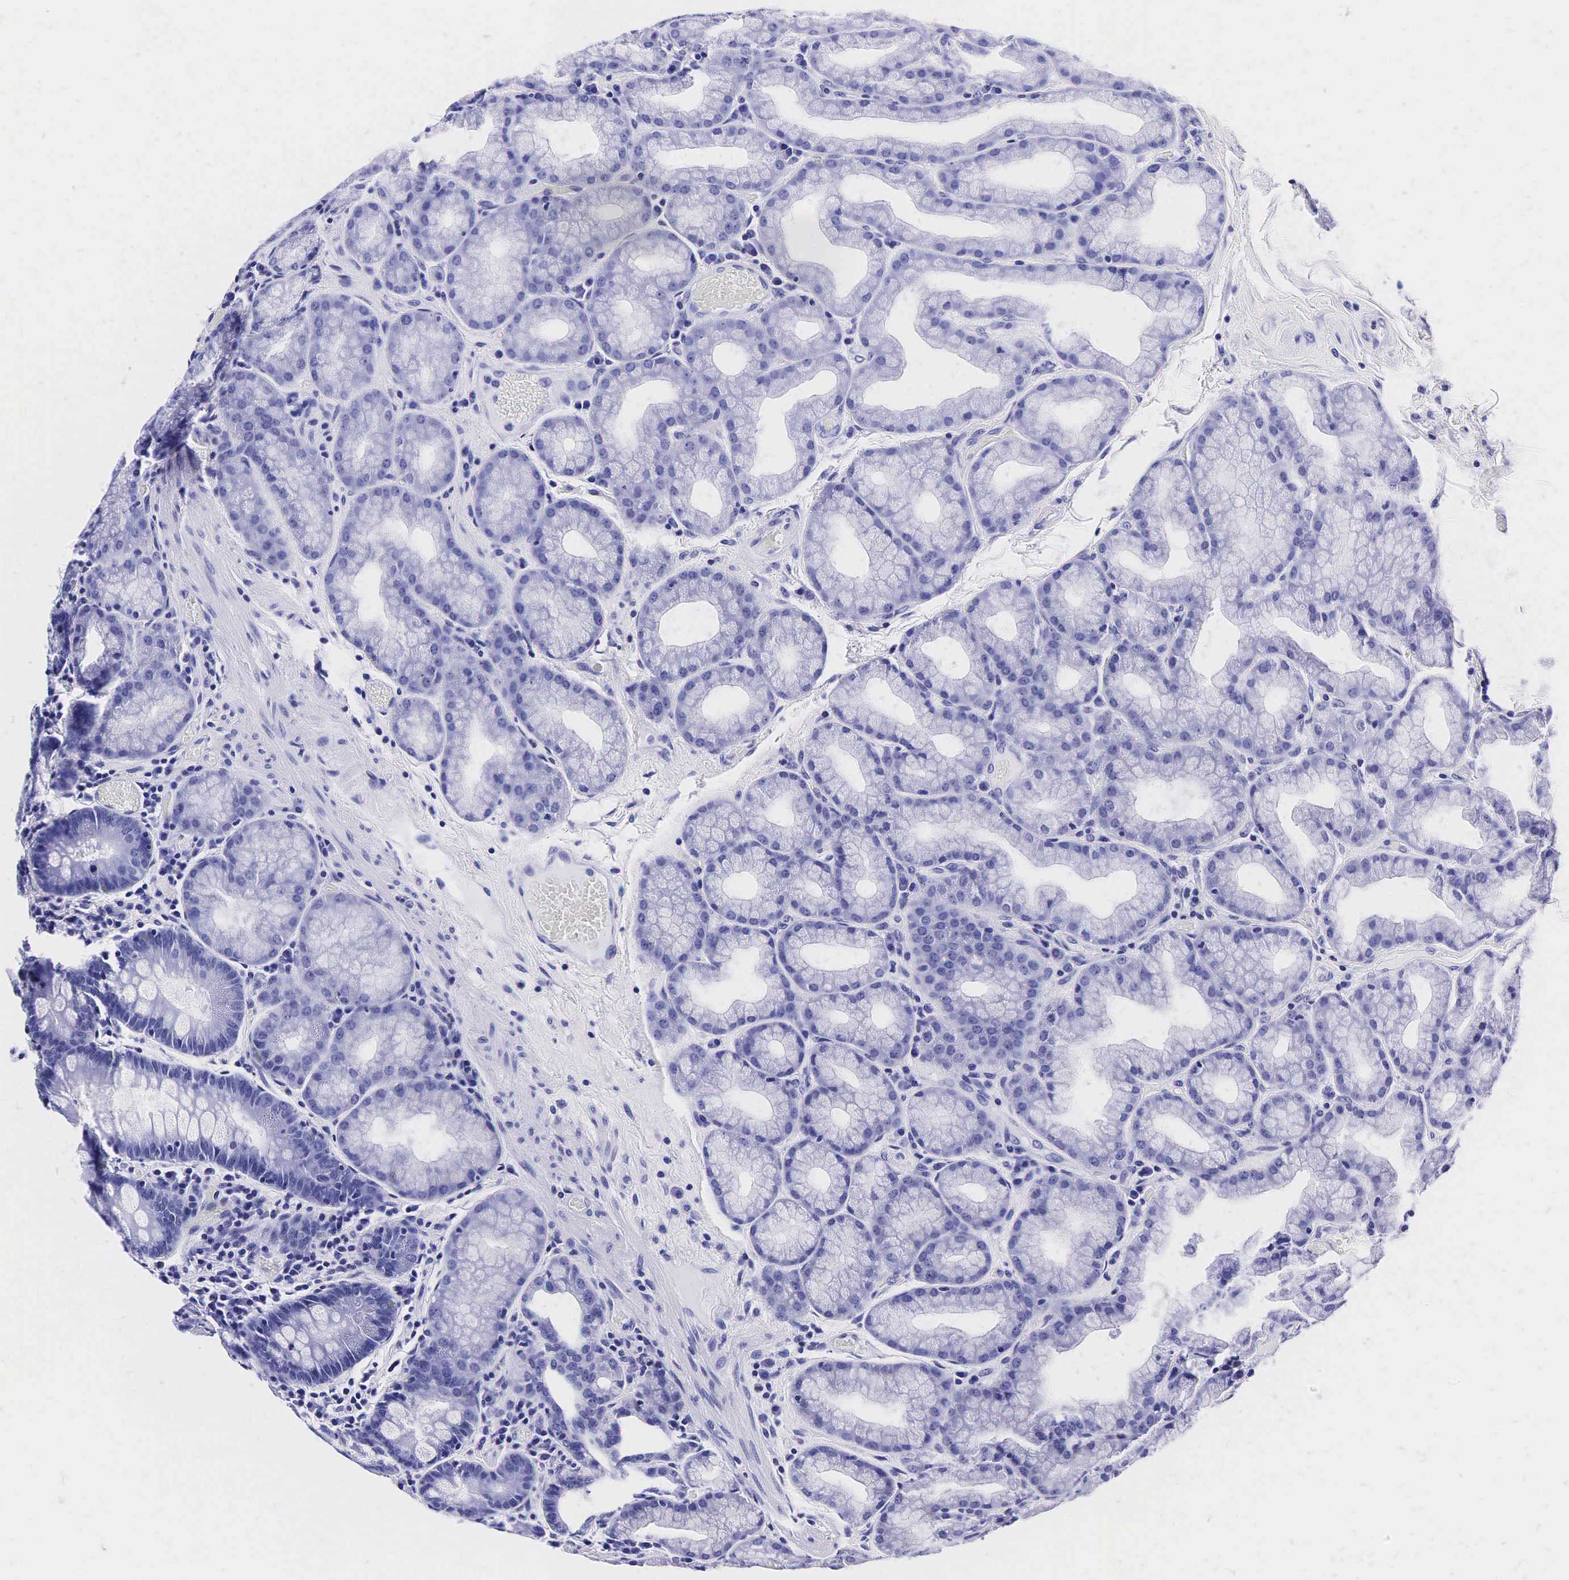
{"staining": {"intensity": "negative", "quantity": "none", "location": "none"}, "tissue": "duodenum", "cell_type": "Glandular cells", "image_type": "normal", "snomed": [{"axis": "morphology", "description": "Normal tissue, NOS"}, {"axis": "topography", "description": "Duodenum"}], "caption": "This micrograph is of unremarkable duodenum stained with IHC to label a protein in brown with the nuclei are counter-stained blue. There is no expression in glandular cells.", "gene": "ACP3", "patient": {"sex": "female", "age": 43}}